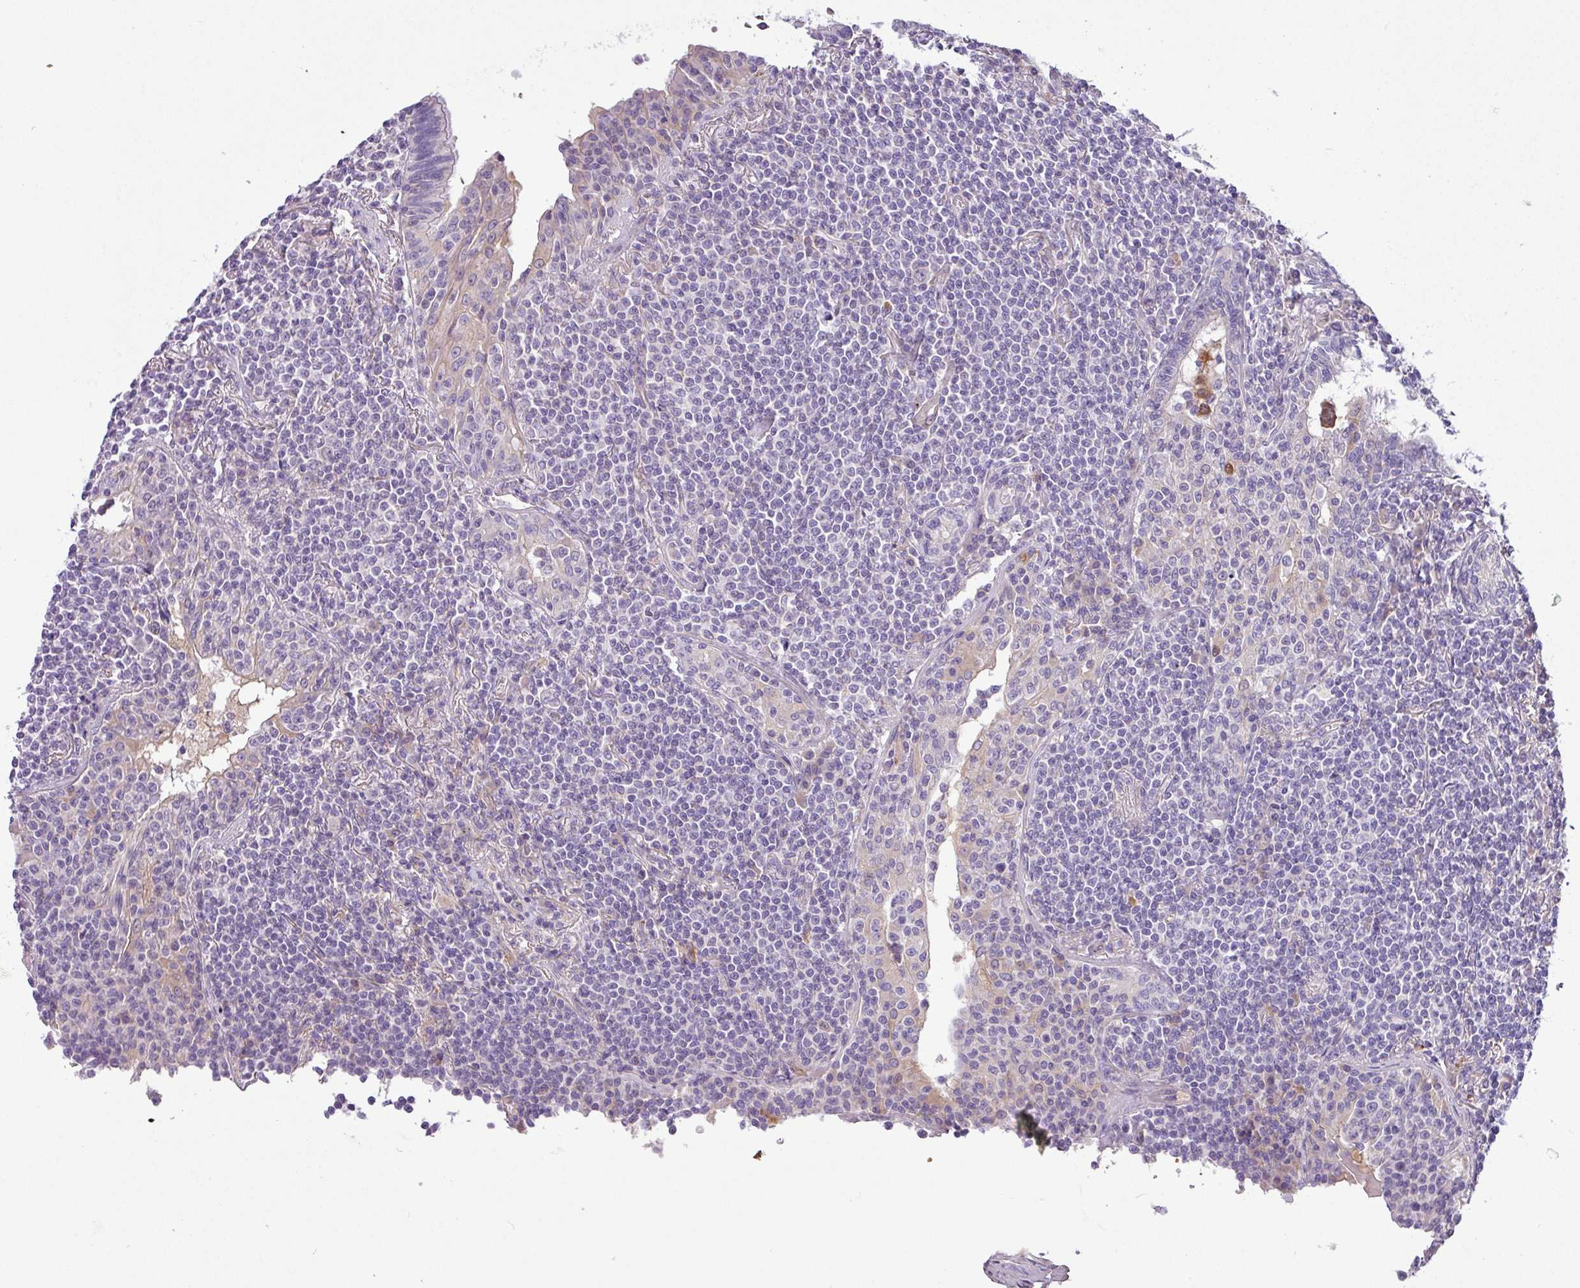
{"staining": {"intensity": "negative", "quantity": "none", "location": "none"}, "tissue": "lymphoma", "cell_type": "Tumor cells", "image_type": "cancer", "snomed": [{"axis": "morphology", "description": "Malignant lymphoma, non-Hodgkin's type, Low grade"}, {"axis": "topography", "description": "Lung"}], "caption": "DAB immunohistochemical staining of human low-grade malignant lymphoma, non-Hodgkin's type displays no significant positivity in tumor cells.", "gene": "MRM2", "patient": {"sex": "female", "age": 71}}